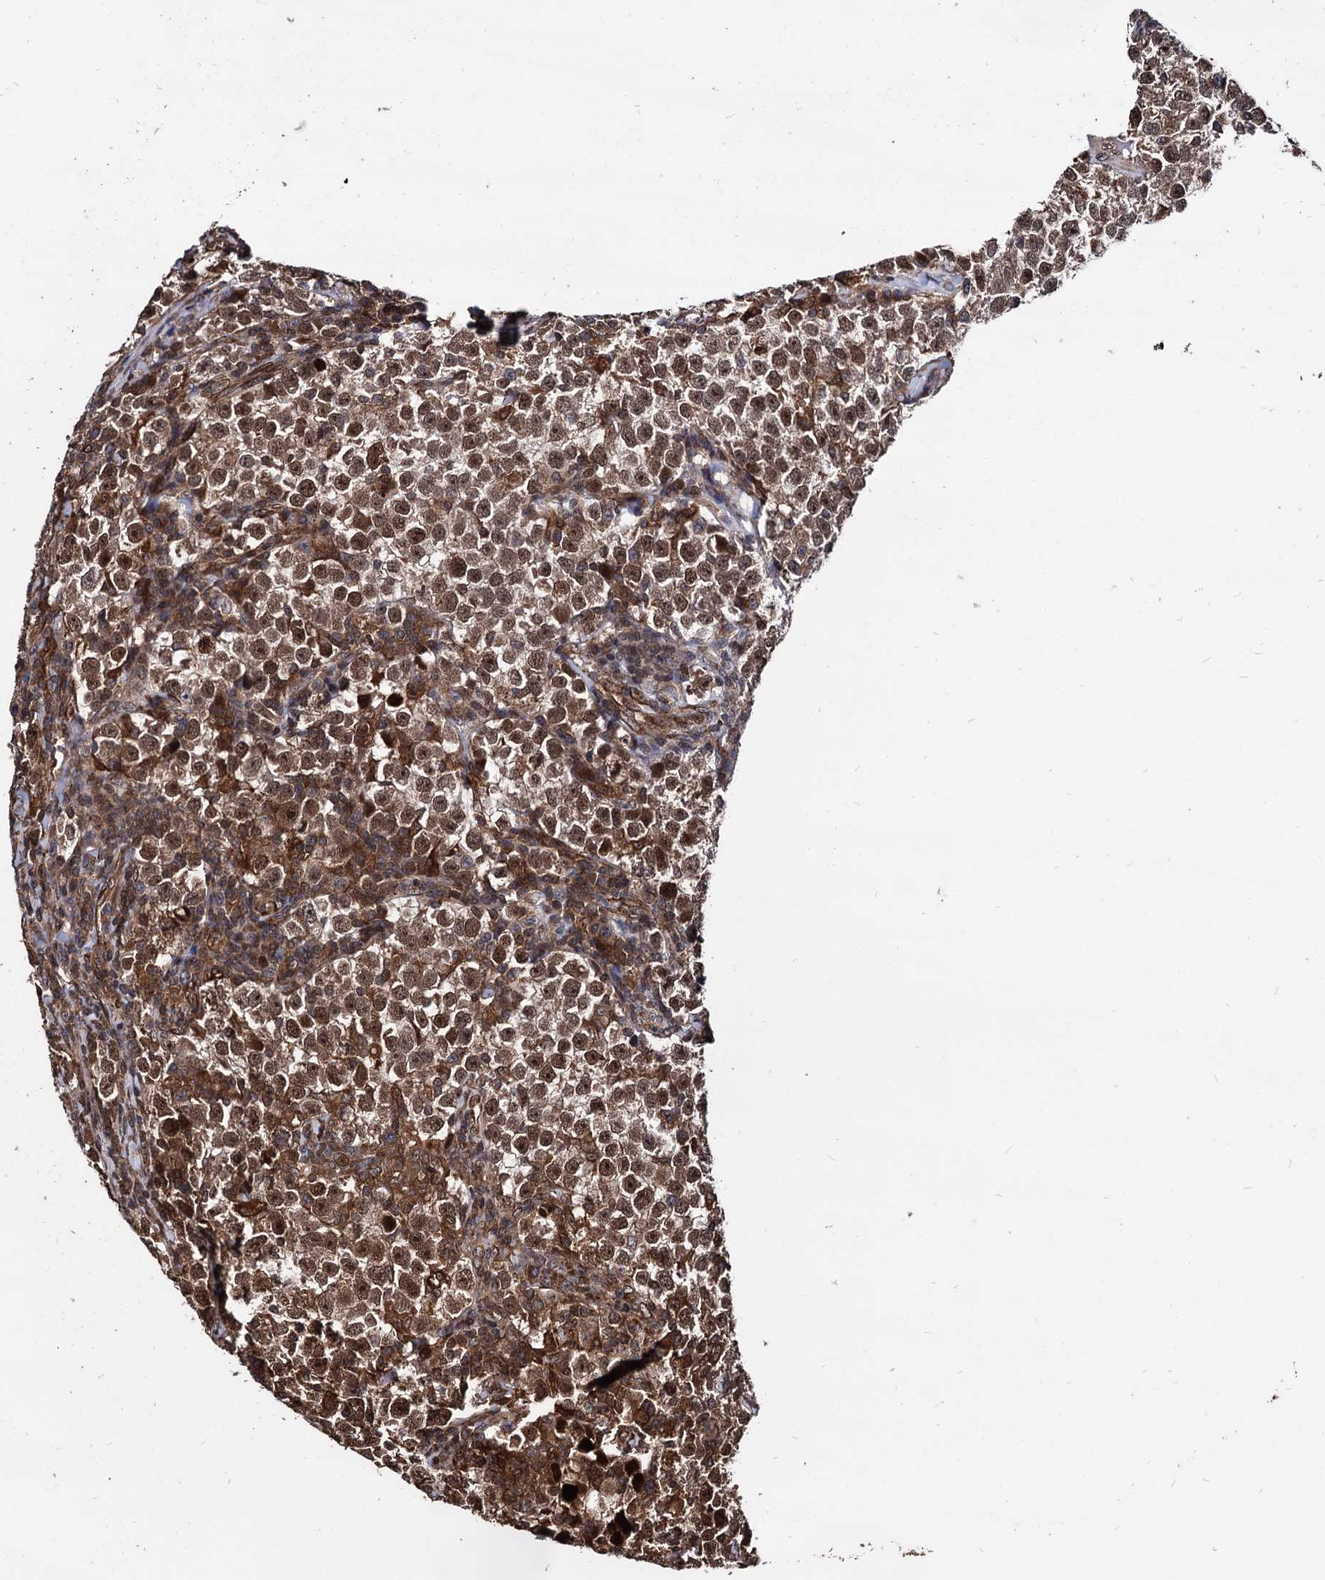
{"staining": {"intensity": "moderate", "quantity": ">75%", "location": "cytoplasmic/membranous,nuclear"}, "tissue": "testis cancer", "cell_type": "Tumor cells", "image_type": "cancer", "snomed": [{"axis": "morphology", "description": "Normal tissue, NOS"}, {"axis": "morphology", "description": "Seminoma, NOS"}, {"axis": "topography", "description": "Testis"}], "caption": "Testis cancer was stained to show a protein in brown. There is medium levels of moderate cytoplasmic/membranous and nuclear expression in approximately >75% of tumor cells.", "gene": "ANKRD12", "patient": {"sex": "male", "age": 43}}